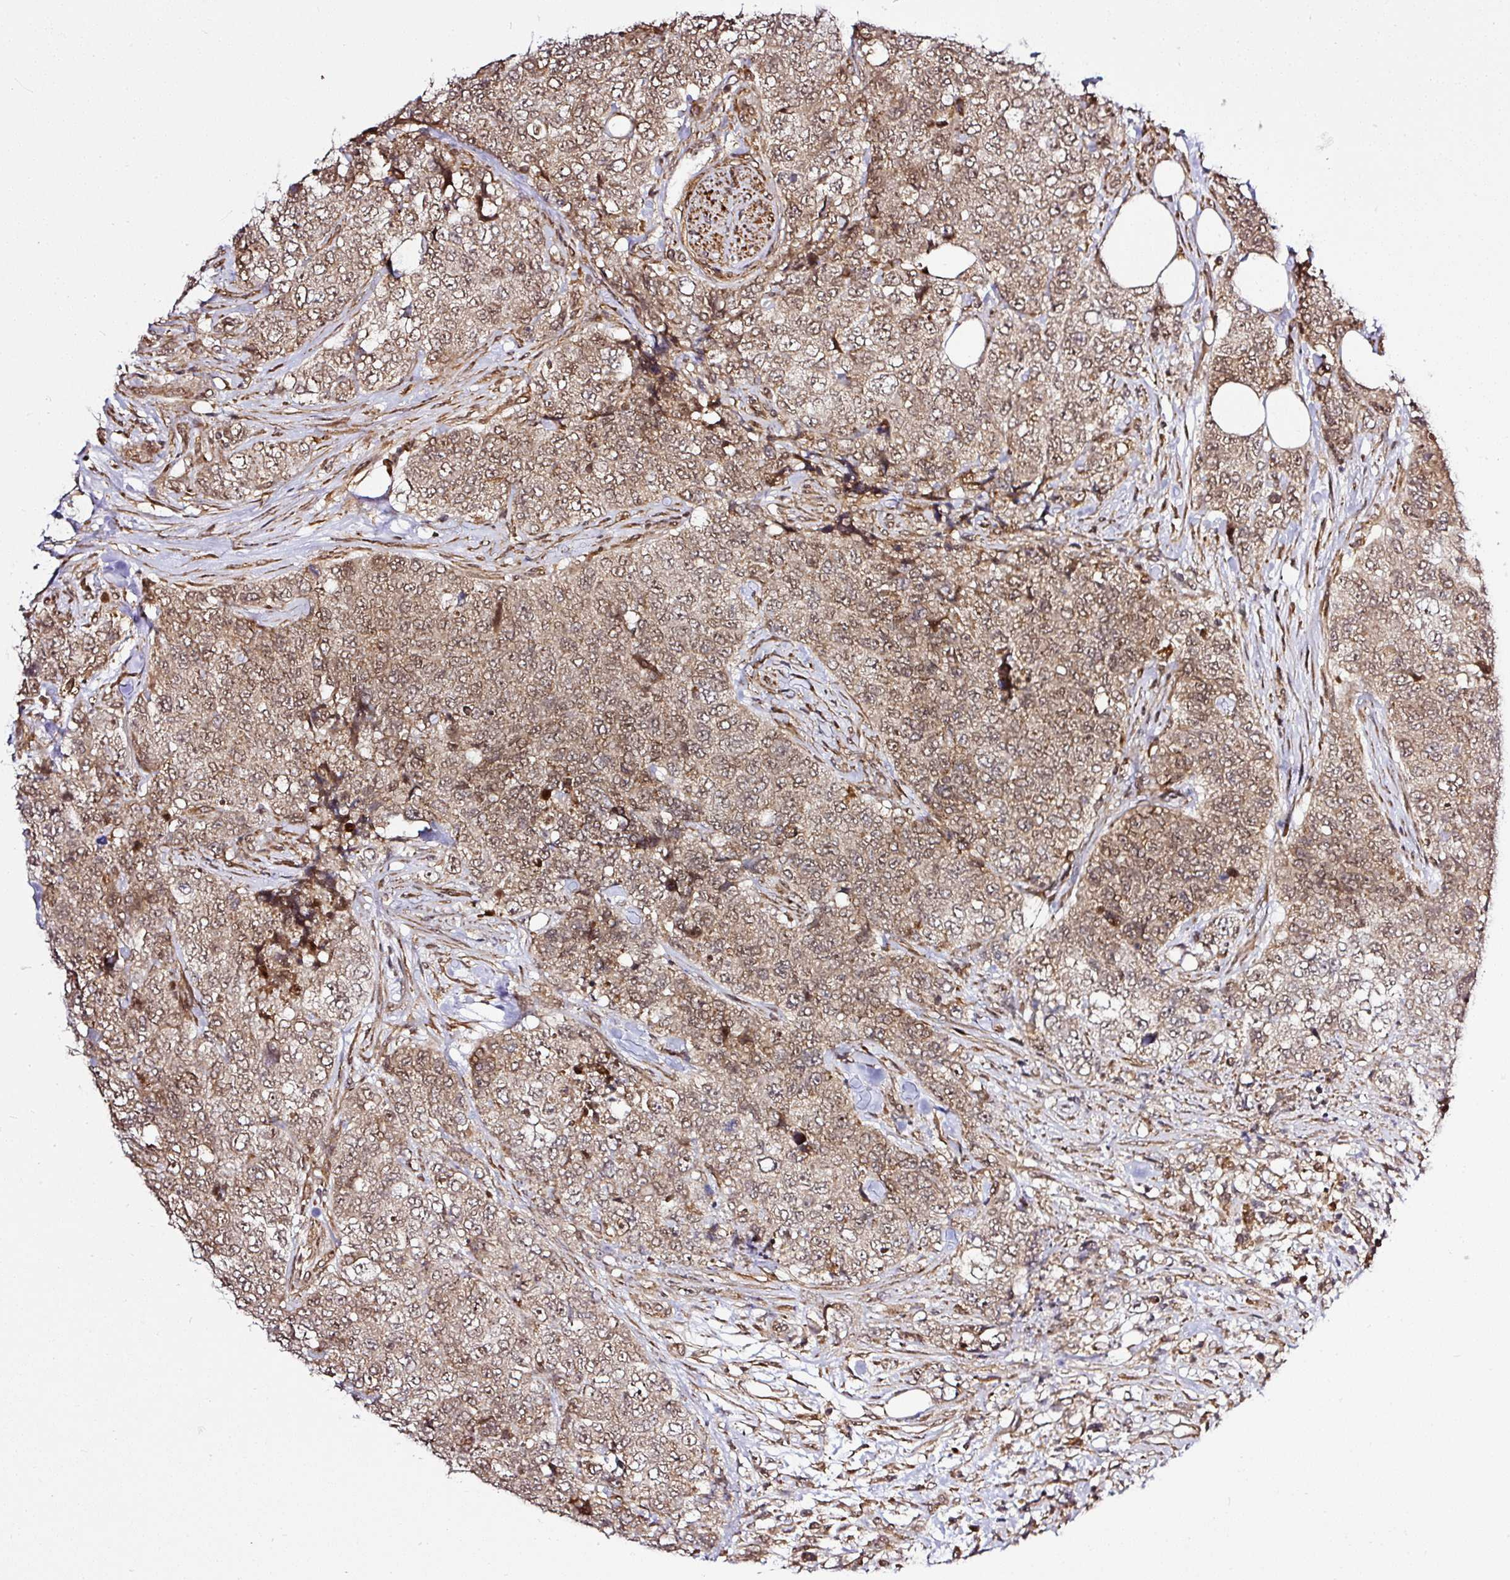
{"staining": {"intensity": "moderate", "quantity": ">75%", "location": "cytoplasmic/membranous,nuclear"}, "tissue": "urothelial cancer", "cell_type": "Tumor cells", "image_type": "cancer", "snomed": [{"axis": "morphology", "description": "Urothelial carcinoma, High grade"}, {"axis": "topography", "description": "Urinary bladder"}], "caption": "Brown immunohistochemical staining in high-grade urothelial carcinoma demonstrates moderate cytoplasmic/membranous and nuclear expression in approximately >75% of tumor cells.", "gene": "FAM153A", "patient": {"sex": "female", "age": 78}}